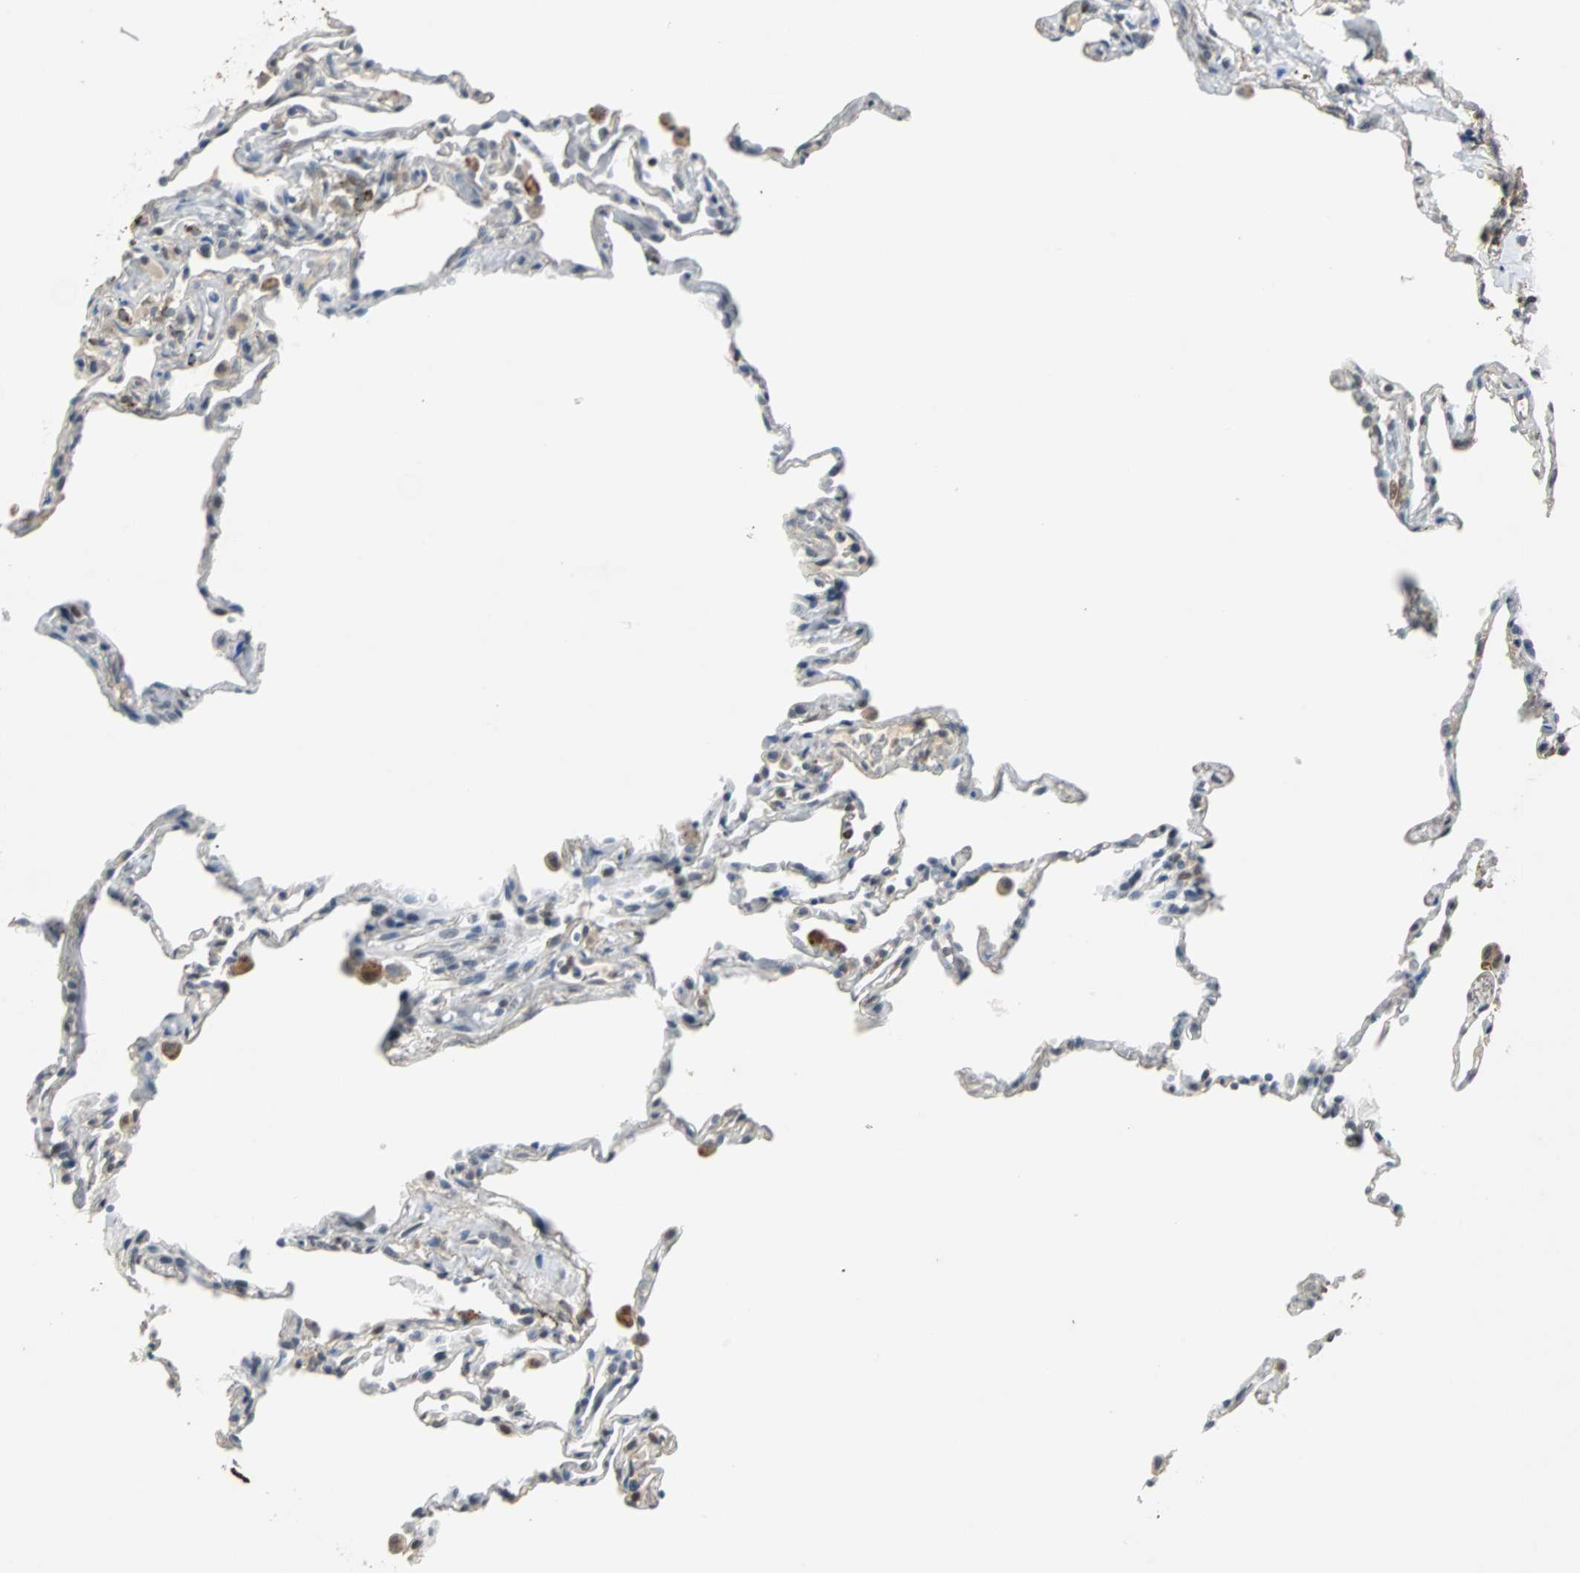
{"staining": {"intensity": "weak", "quantity": "<25%", "location": "cytoplasmic/membranous"}, "tissue": "lung", "cell_type": "Alveolar cells", "image_type": "normal", "snomed": [{"axis": "morphology", "description": "Normal tissue, NOS"}, {"axis": "topography", "description": "Lung"}], "caption": "This is an IHC image of normal lung. There is no positivity in alveolar cells.", "gene": "HLX", "patient": {"sex": "male", "age": 59}}